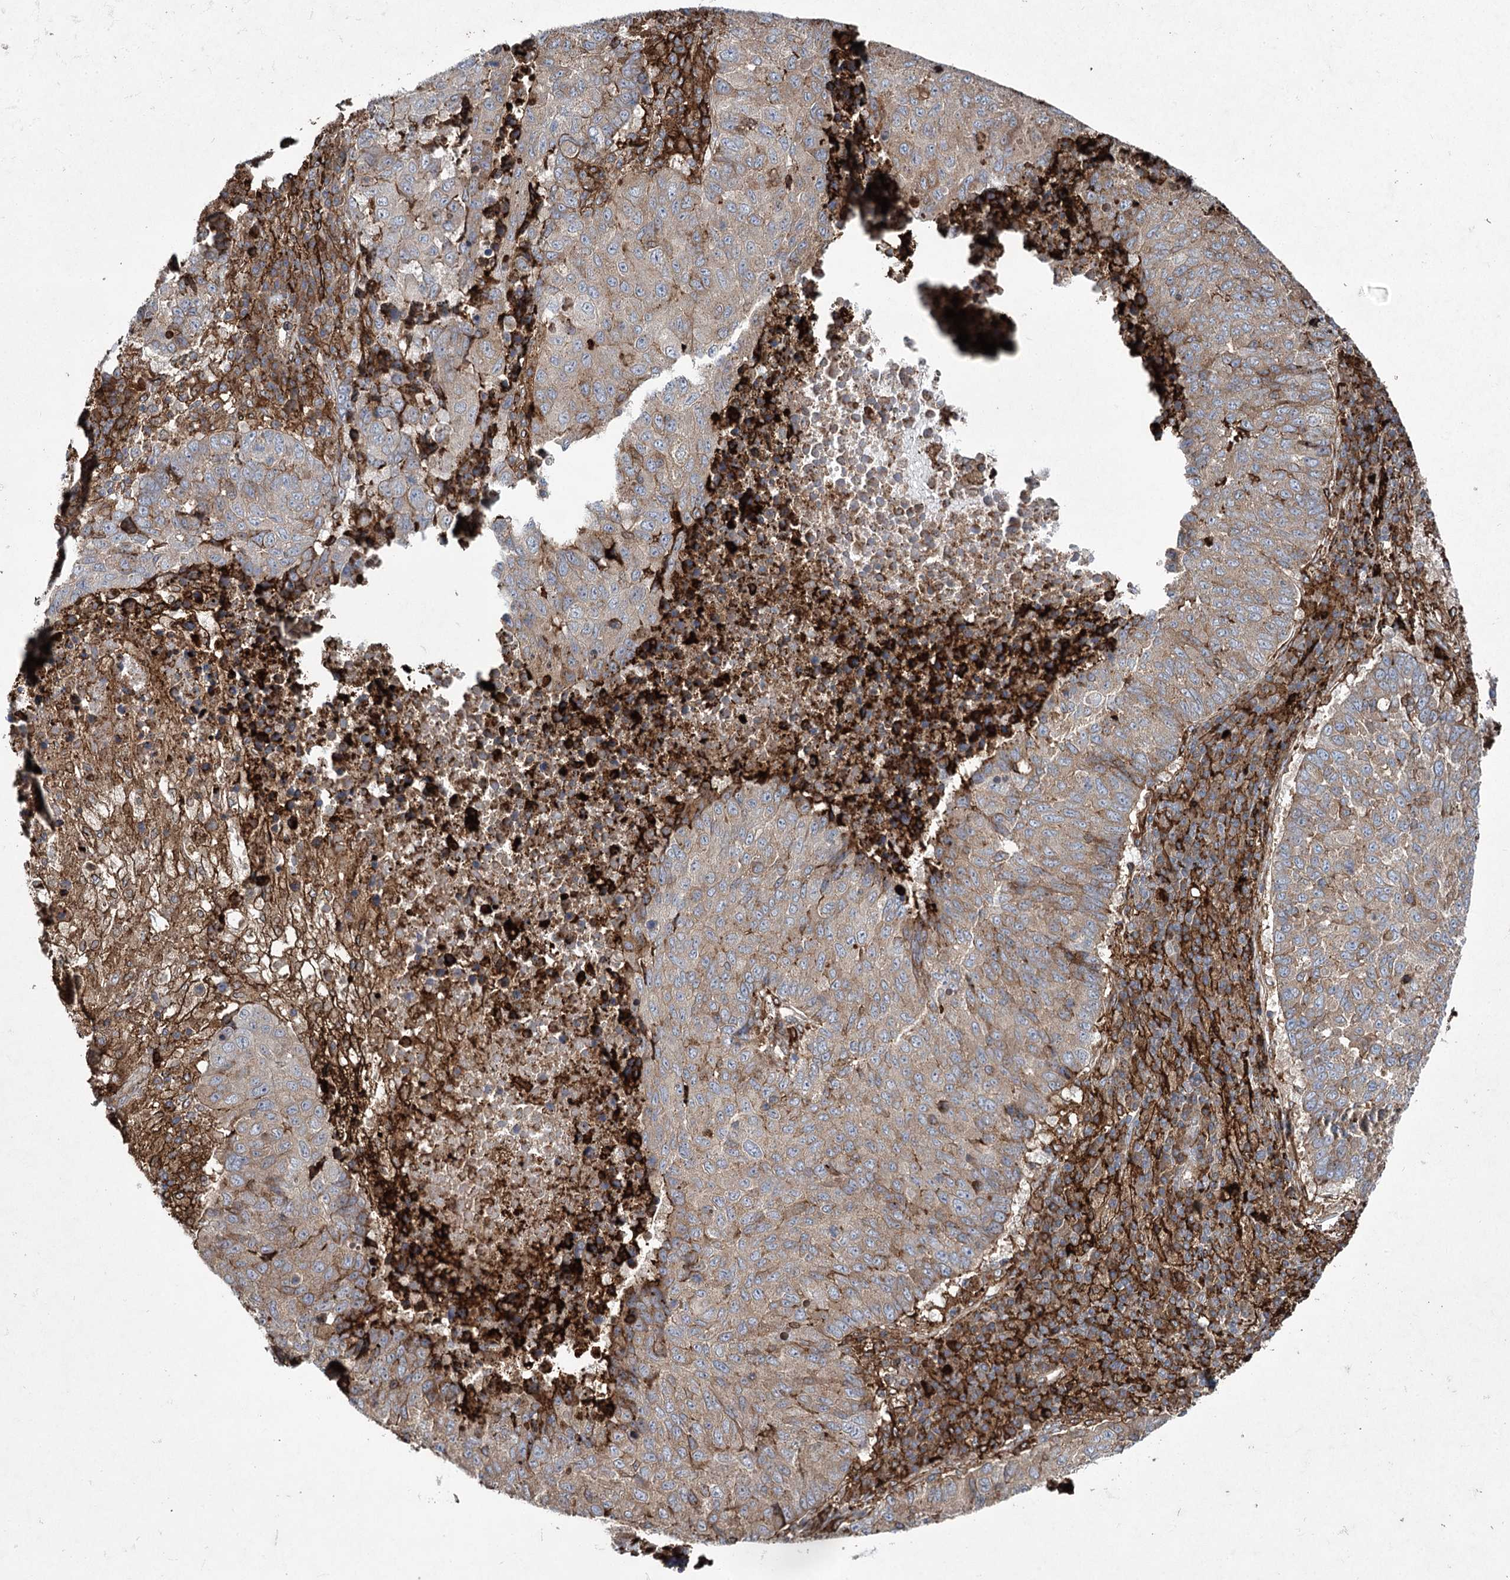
{"staining": {"intensity": "moderate", "quantity": "25%-75%", "location": "cytoplasmic/membranous"}, "tissue": "lung cancer", "cell_type": "Tumor cells", "image_type": "cancer", "snomed": [{"axis": "morphology", "description": "Squamous cell carcinoma, NOS"}, {"axis": "topography", "description": "Lung"}], "caption": "Tumor cells display moderate cytoplasmic/membranous staining in about 25%-75% of cells in lung cancer.", "gene": "DCUN1D4", "patient": {"sex": "male", "age": 73}}